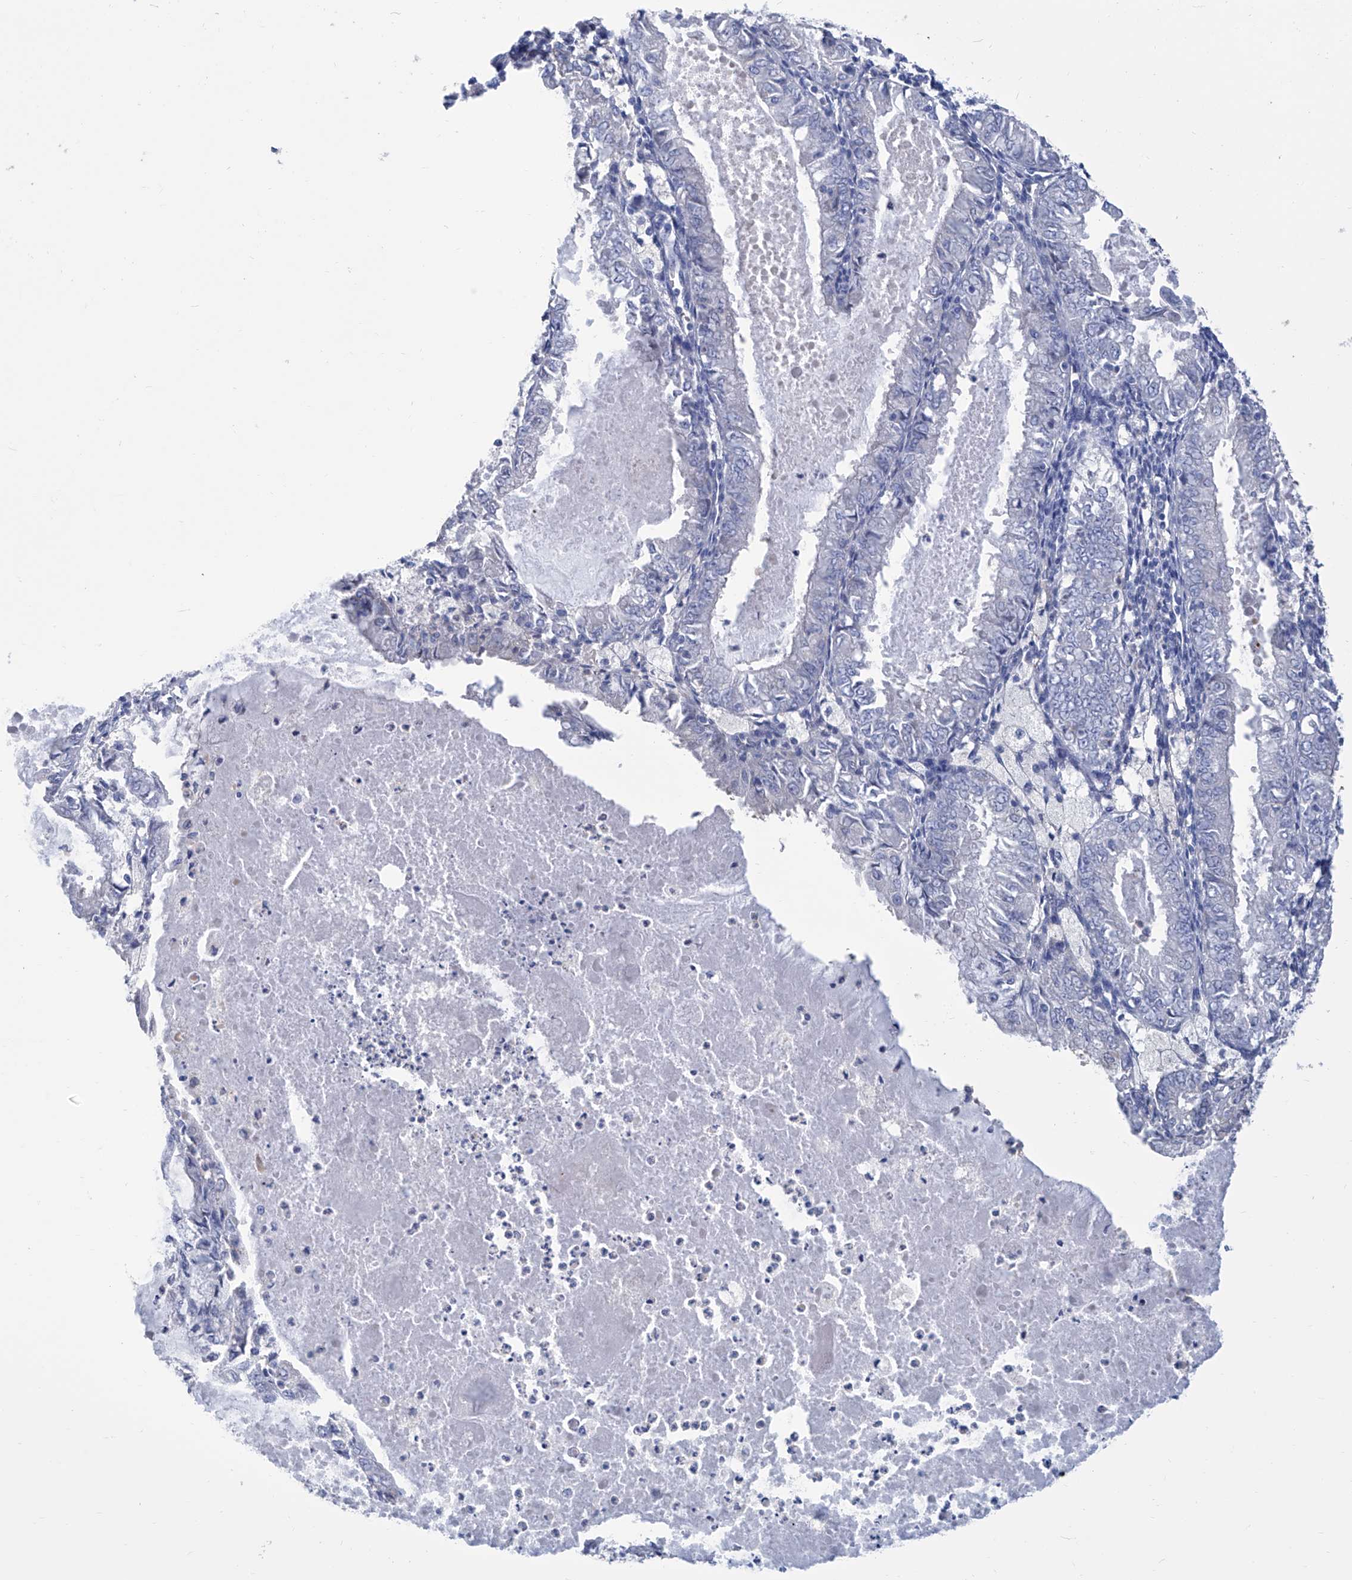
{"staining": {"intensity": "negative", "quantity": "none", "location": "none"}, "tissue": "endometrial cancer", "cell_type": "Tumor cells", "image_type": "cancer", "snomed": [{"axis": "morphology", "description": "Adenocarcinoma, NOS"}, {"axis": "topography", "description": "Endometrium"}], "caption": "There is no significant positivity in tumor cells of endometrial cancer (adenocarcinoma). (DAB (3,3'-diaminobenzidine) immunohistochemistry (IHC) with hematoxylin counter stain).", "gene": "SMS", "patient": {"sex": "female", "age": 57}}